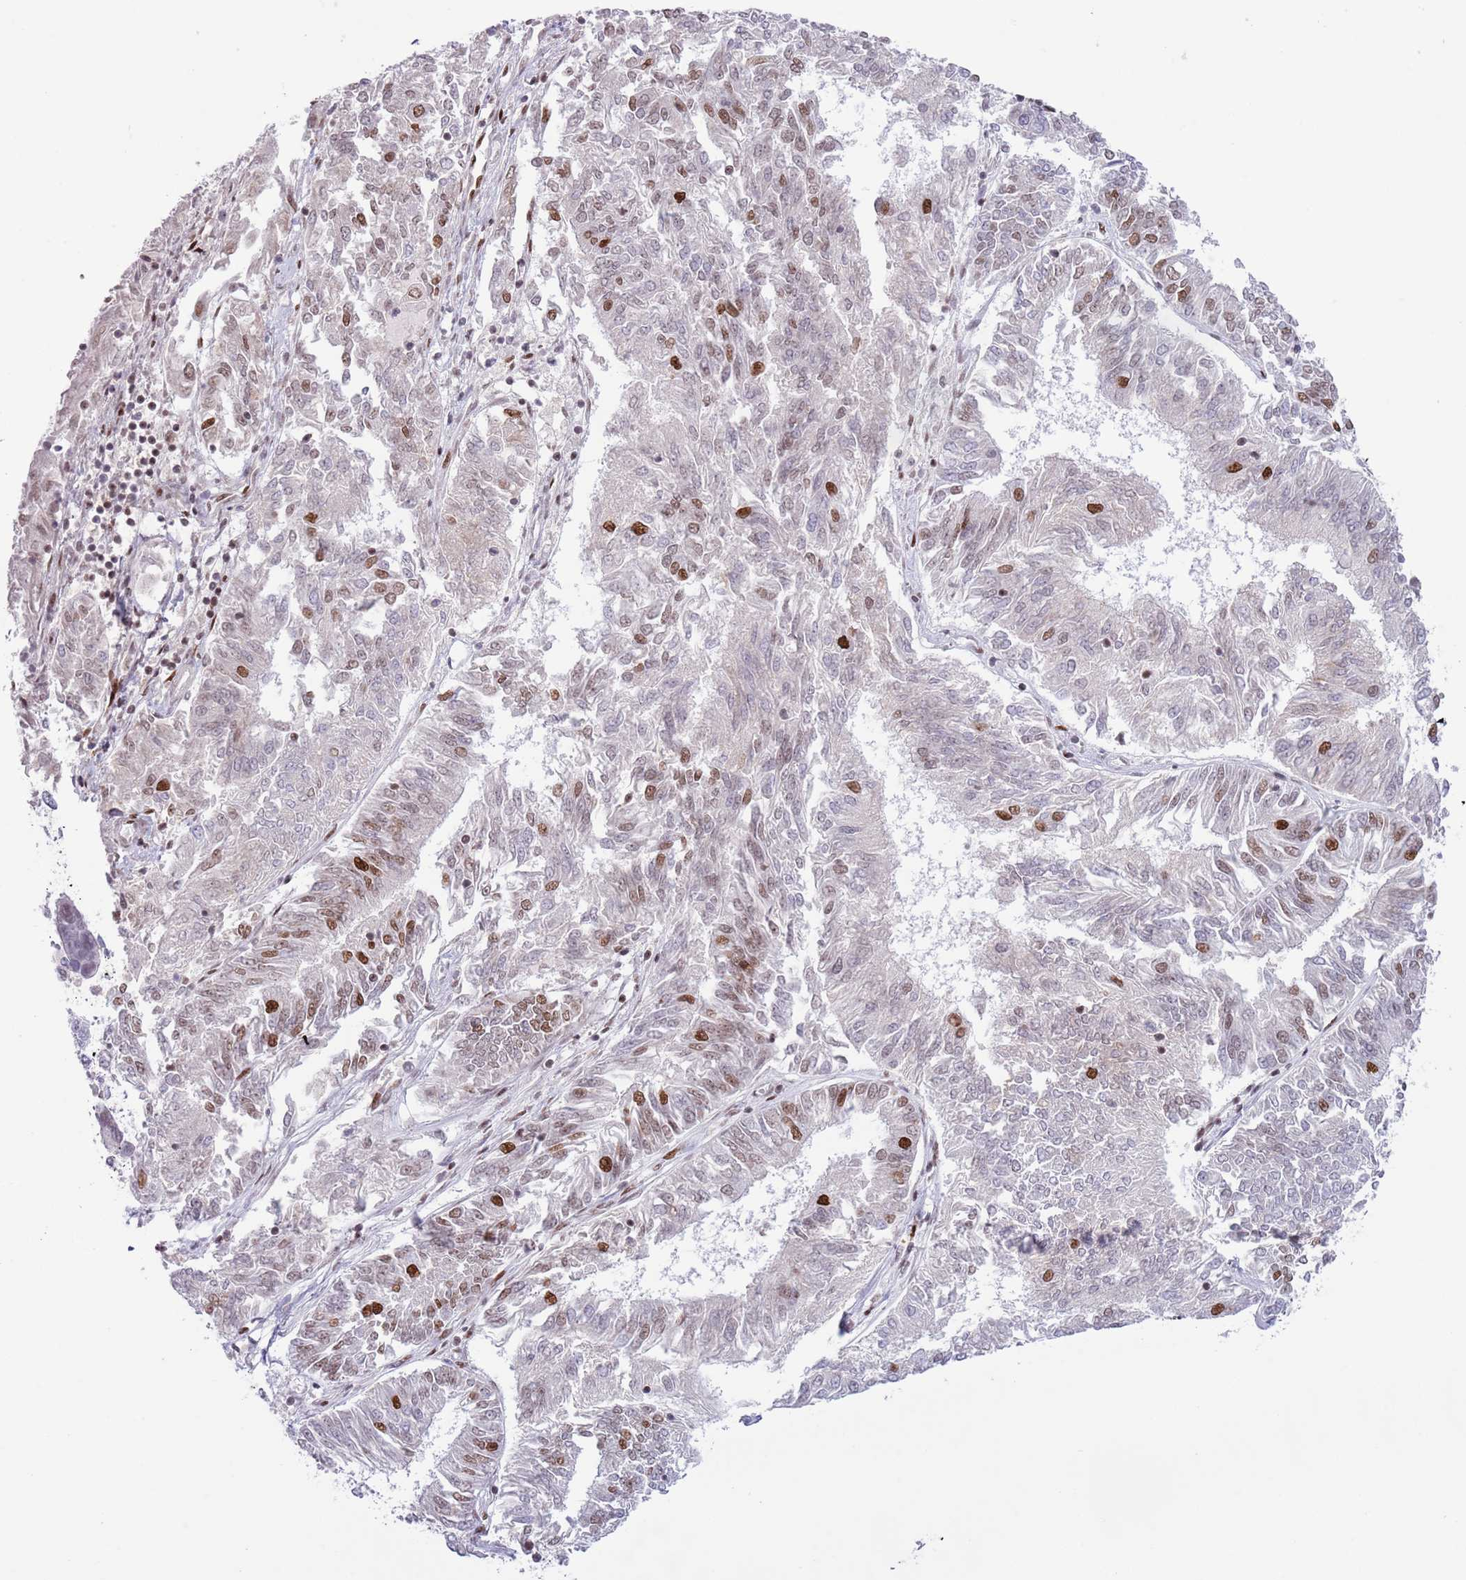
{"staining": {"intensity": "moderate", "quantity": "25%-75%", "location": "nuclear"}, "tissue": "endometrial cancer", "cell_type": "Tumor cells", "image_type": "cancer", "snomed": [{"axis": "morphology", "description": "Adenocarcinoma, NOS"}, {"axis": "topography", "description": "Endometrium"}], "caption": "High-magnification brightfield microscopy of endometrial cancer (adenocarcinoma) stained with DAB (3,3'-diaminobenzidine) (brown) and counterstained with hematoxylin (blue). tumor cells exhibit moderate nuclear staining is seen in approximately25%-75% of cells.", "gene": "MFSD10", "patient": {"sex": "female", "age": 58}}